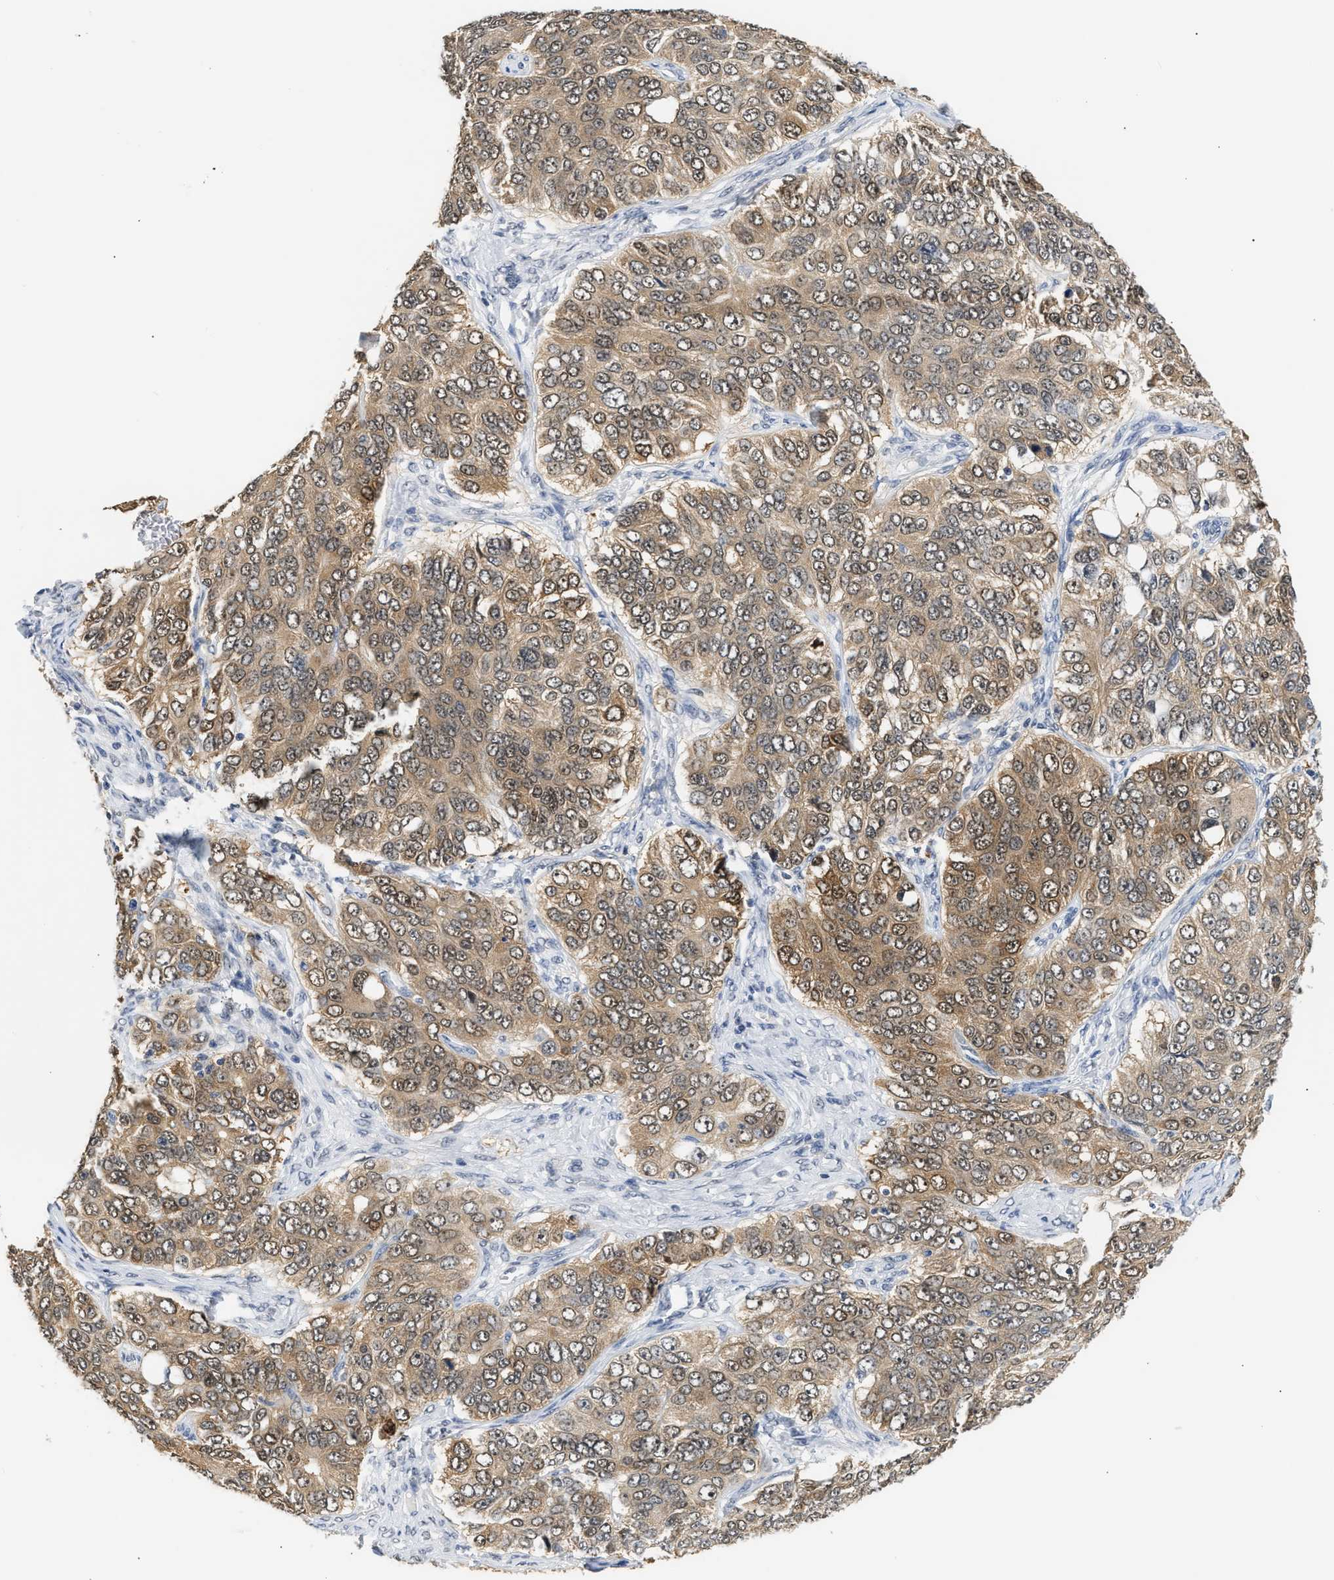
{"staining": {"intensity": "weak", "quantity": ">75%", "location": "cytoplasmic/membranous,nuclear"}, "tissue": "ovarian cancer", "cell_type": "Tumor cells", "image_type": "cancer", "snomed": [{"axis": "morphology", "description": "Carcinoma, endometroid"}, {"axis": "topography", "description": "Ovary"}], "caption": "Protein staining displays weak cytoplasmic/membranous and nuclear positivity in about >75% of tumor cells in ovarian cancer.", "gene": "PPM1L", "patient": {"sex": "female", "age": 51}}